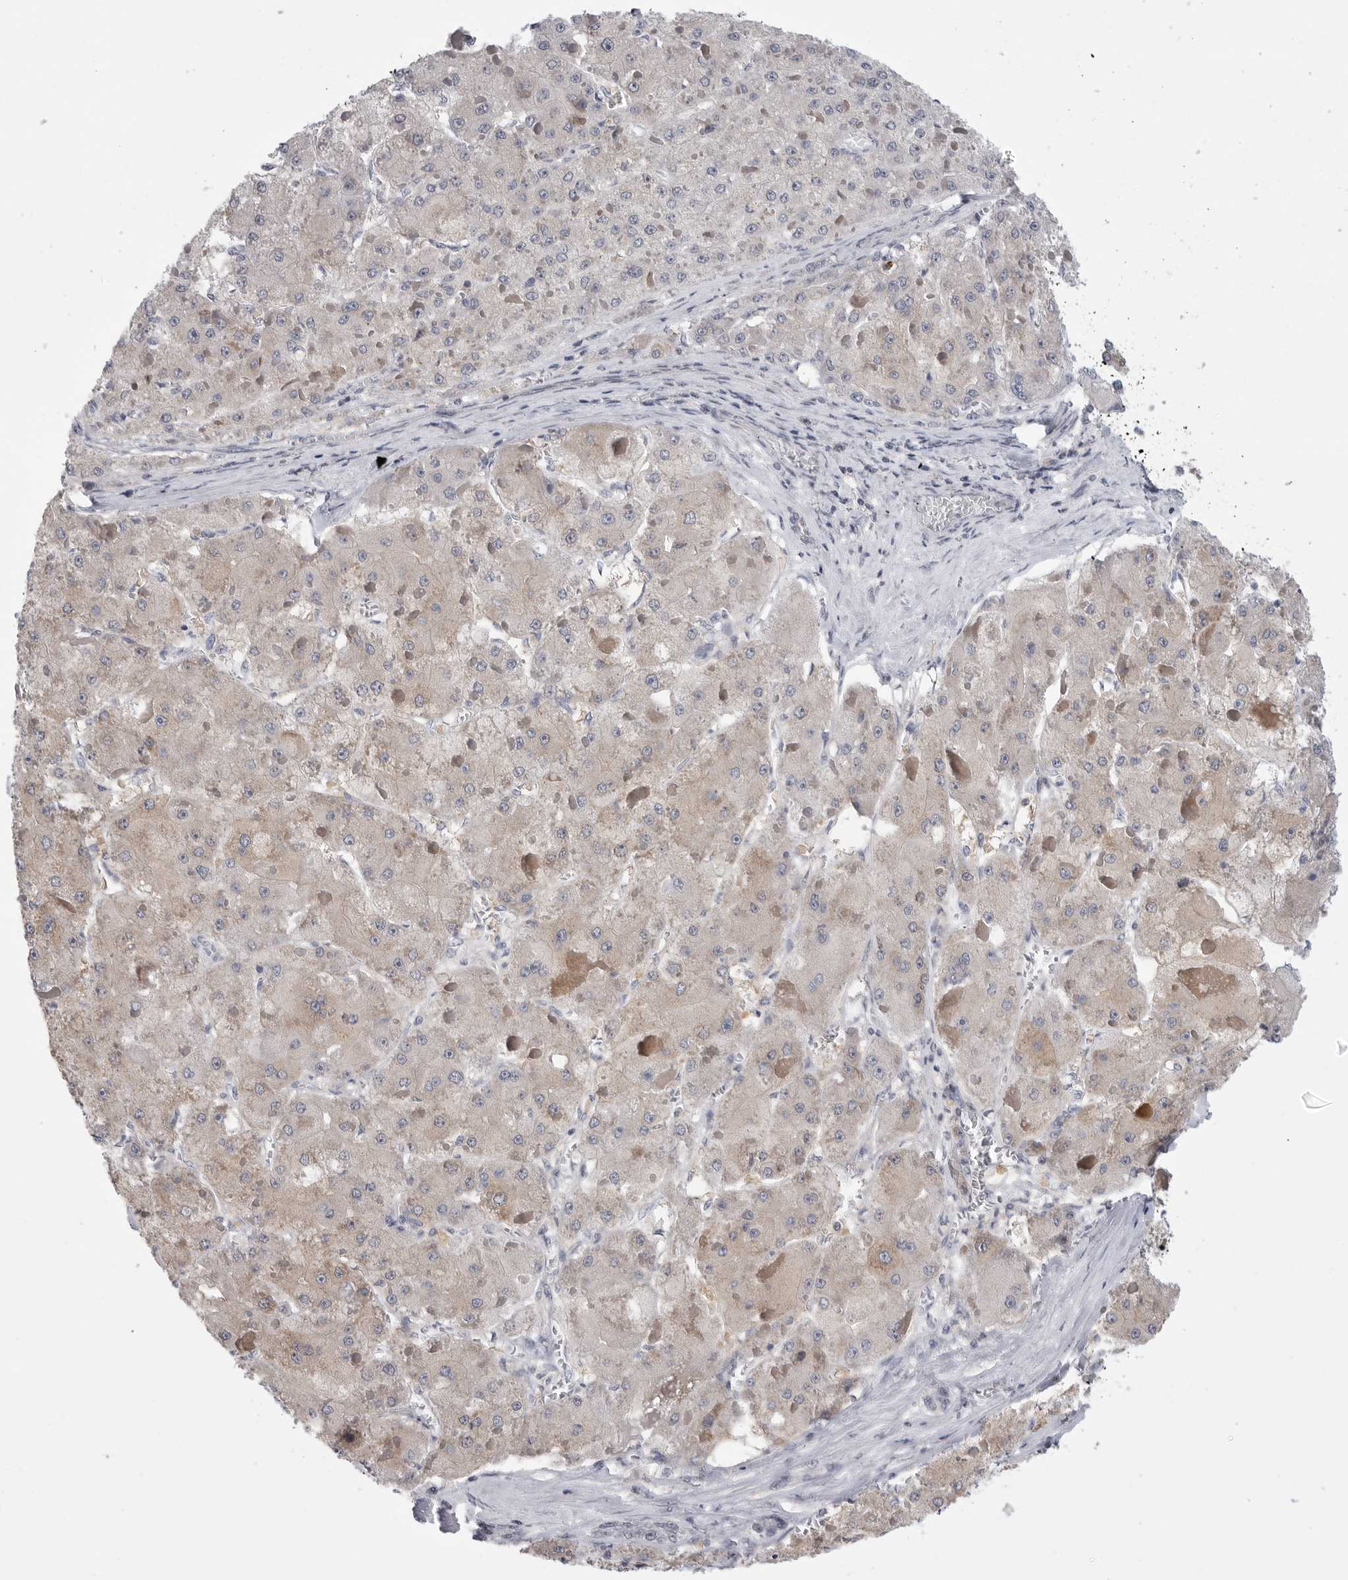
{"staining": {"intensity": "weak", "quantity": ">75%", "location": "cytoplasmic/membranous"}, "tissue": "liver cancer", "cell_type": "Tumor cells", "image_type": "cancer", "snomed": [{"axis": "morphology", "description": "Carcinoma, Hepatocellular, NOS"}, {"axis": "topography", "description": "Liver"}], "caption": "The immunohistochemical stain highlights weak cytoplasmic/membranous positivity in tumor cells of hepatocellular carcinoma (liver) tissue.", "gene": "FBXO43", "patient": {"sex": "female", "age": 73}}